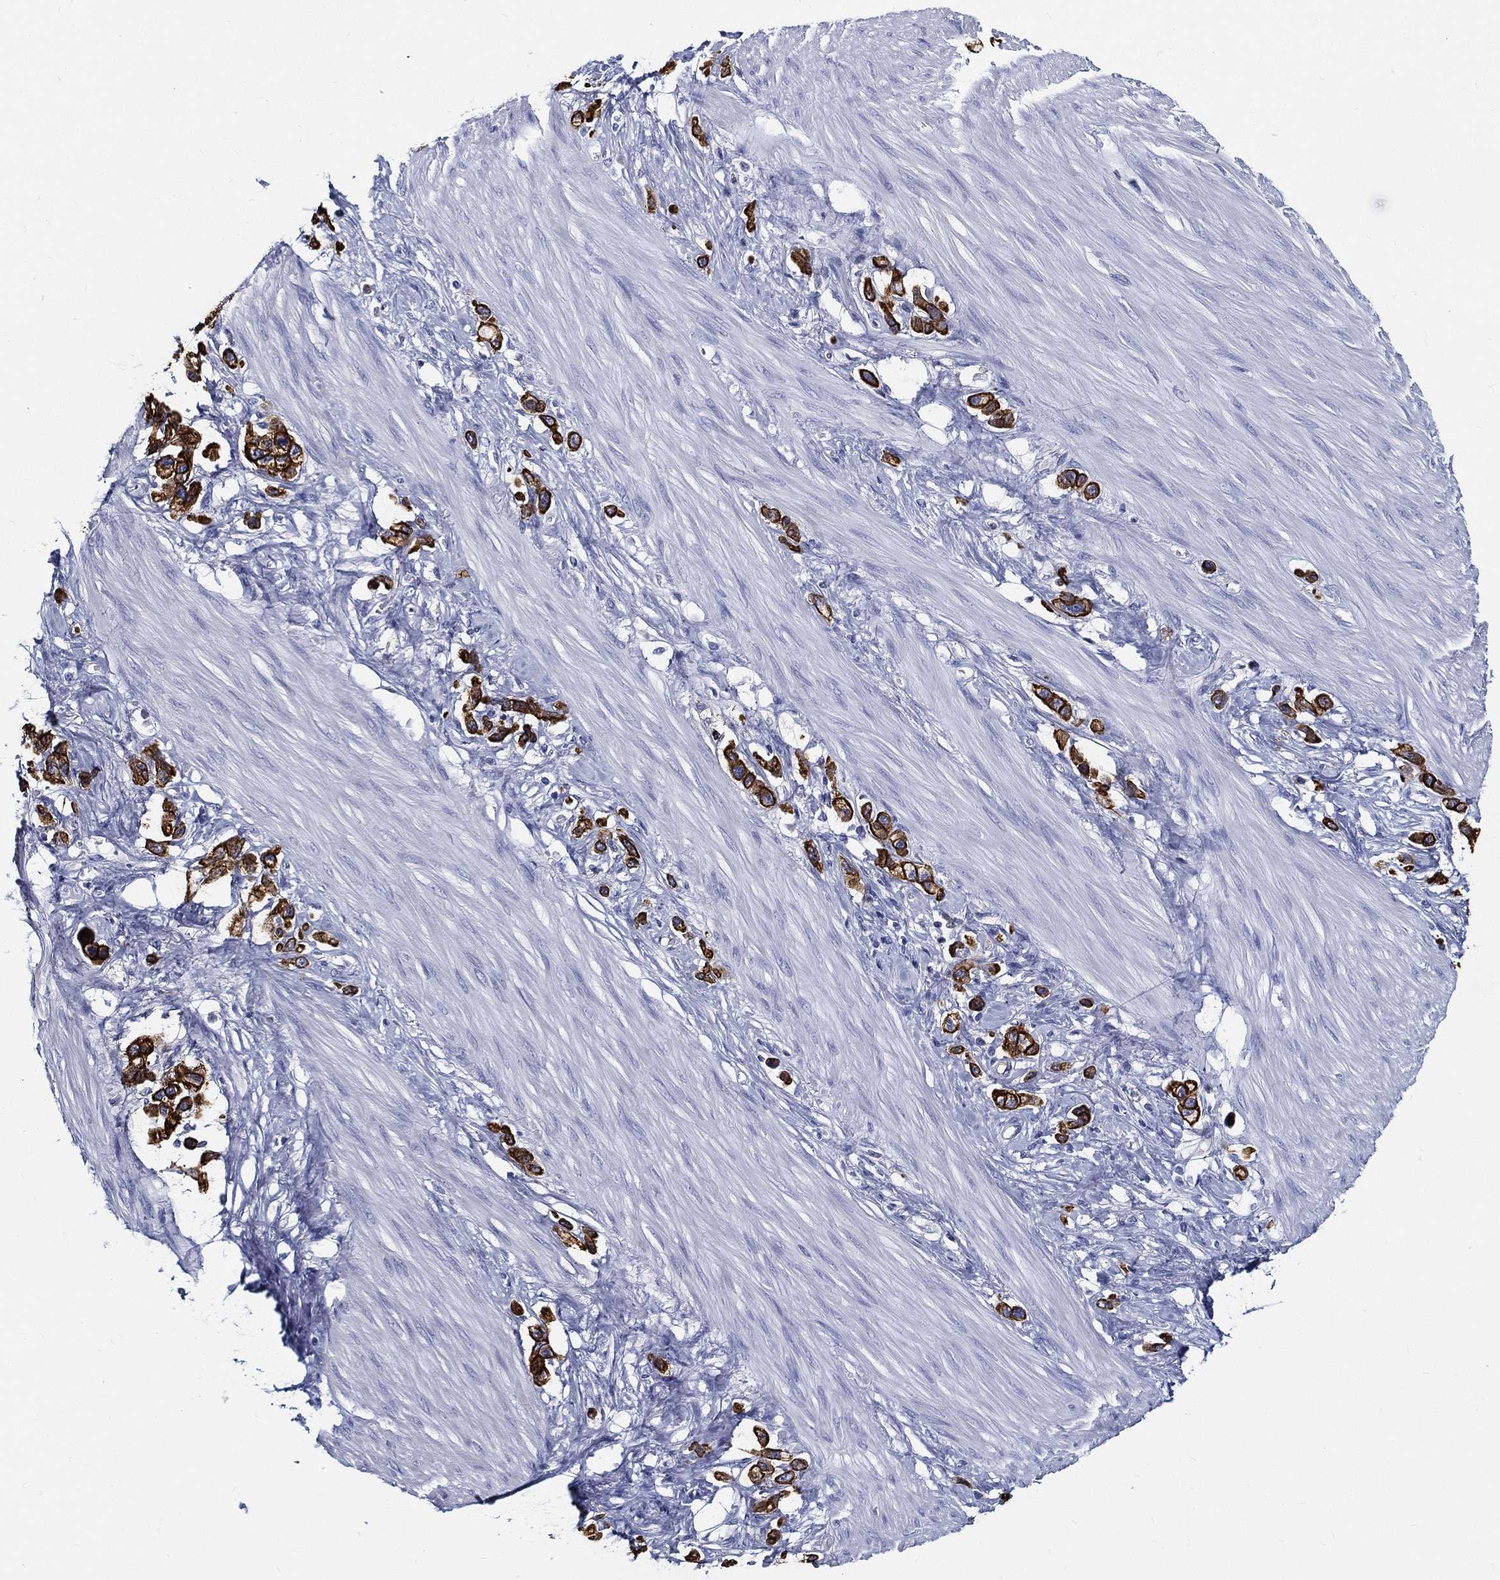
{"staining": {"intensity": "strong", "quantity": ">75%", "location": "cytoplasmic/membranous"}, "tissue": "stomach cancer", "cell_type": "Tumor cells", "image_type": "cancer", "snomed": [{"axis": "morphology", "description": "Normal tissue, NOS"}, {"axis": "morphology", "description": "Adenocarcinoma, NOS"}, {"axis": "morphology", "description": "Adenocarcinoma, High grade"}, {"axis": "topography", "description": "Stomach, upper"}, {"axis": "topography", "description": "Stomach"}], "caption": "About >75% of tumor cells in stomach adenocarcinoma (high-grade) display strong cytoplasmic/membranous protein staining as visualized by brown immunohistochemical staining.", "gene": "NEDD9", "patient": {"sex": "female", "age": 65}}